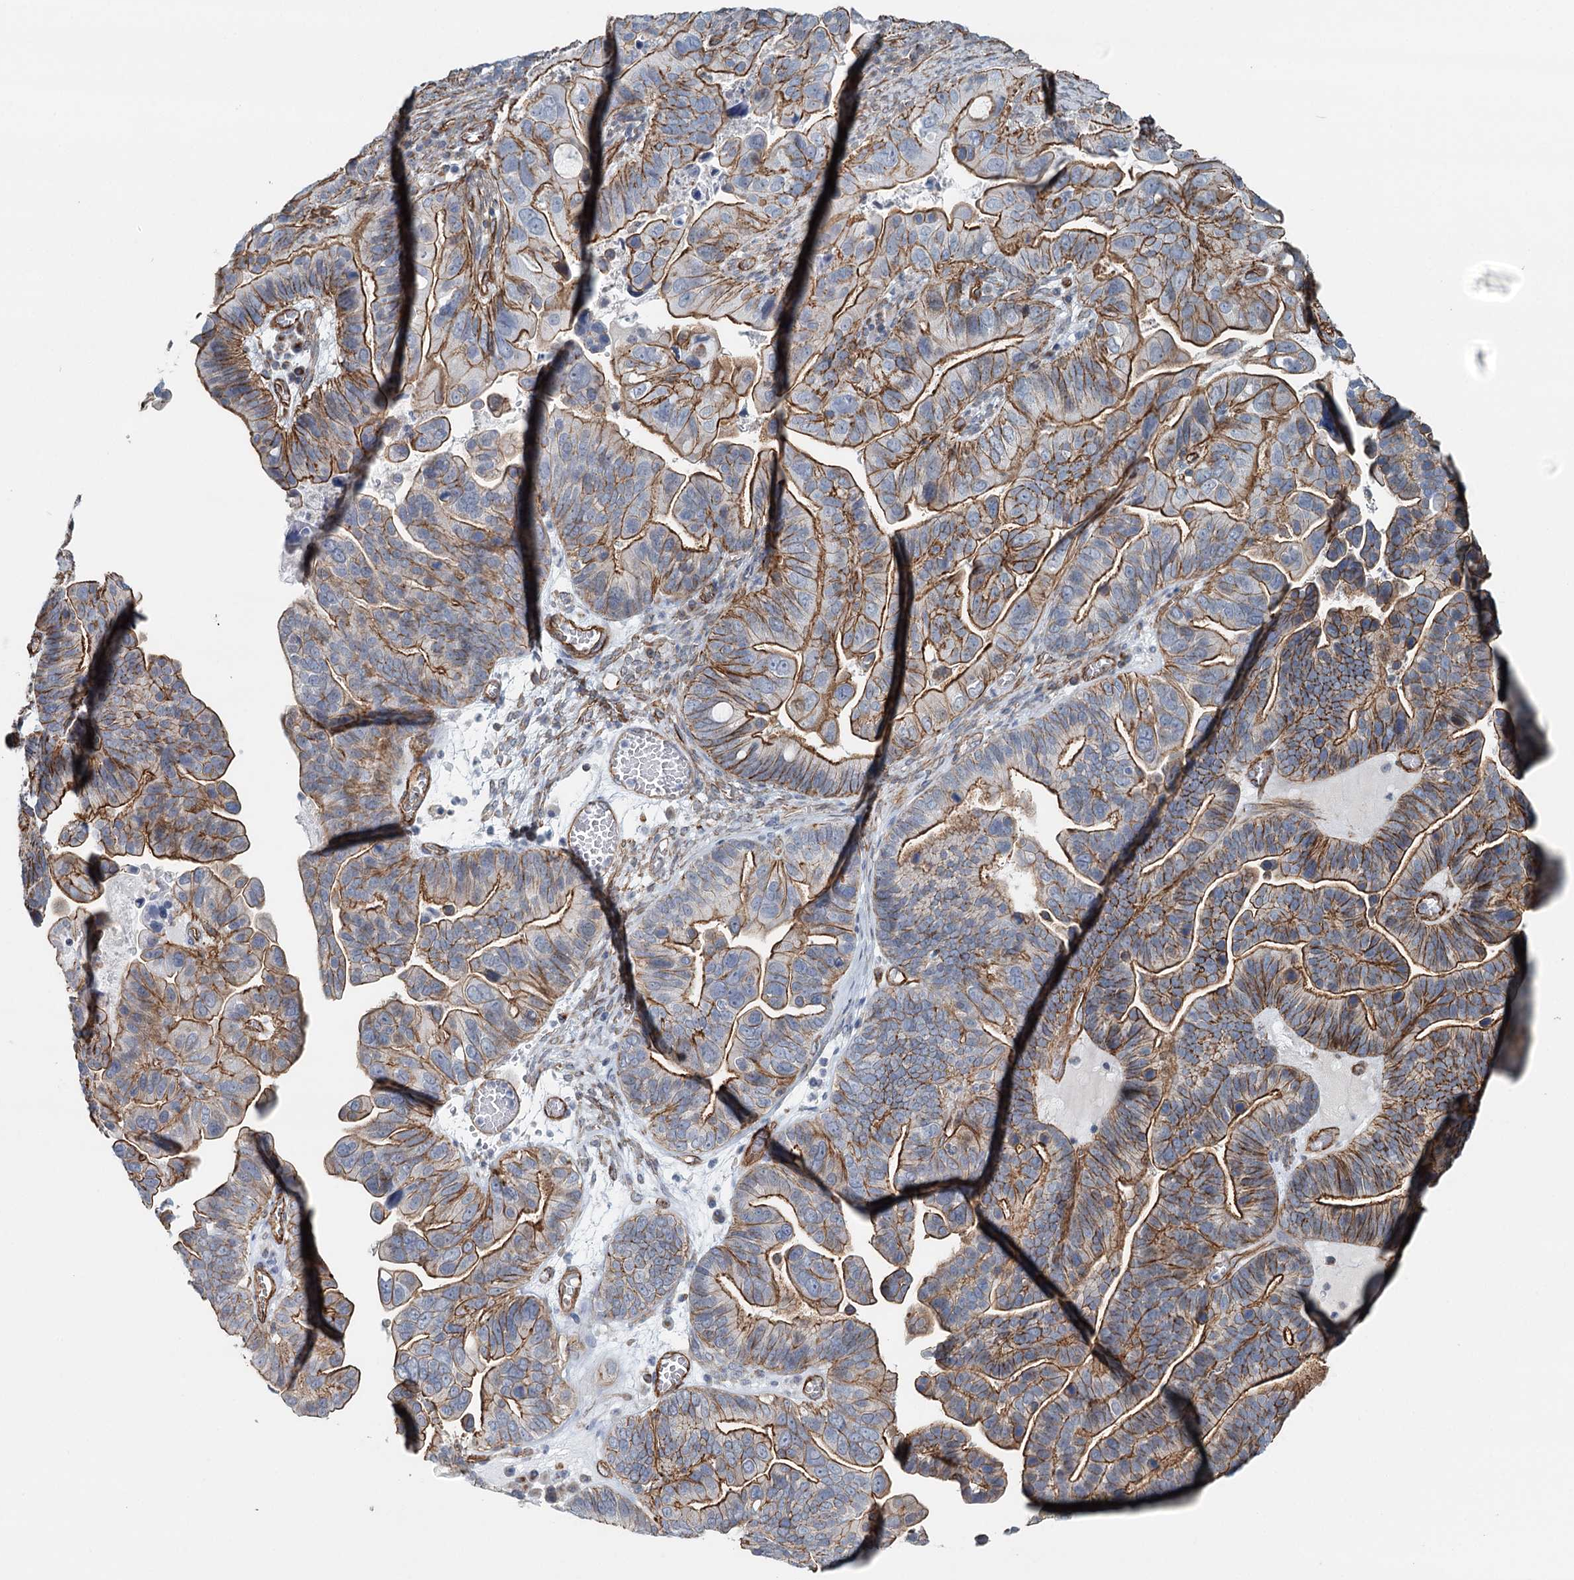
{"staining": {"intensity": "moderate", "quantity": ">75%", "location": "cytoplasmic/membranous"}, "tissue": "ovarian cancer", "cell_type": "Tumor cells", "image_type": "cancer", "snomed": [{"axis": "morphology", "description": "Cystadenocarcinoma, serous, NOS"}, {"axis": "topography", "description": "Ovary"}], "caption": "Ovarian cancer (serous cystadenocarcinoma) stained with a protein marker shows moderate staining in tumor cells.", "gene": "SYNPO", "patient": {"sex": "female", "age": 56}}